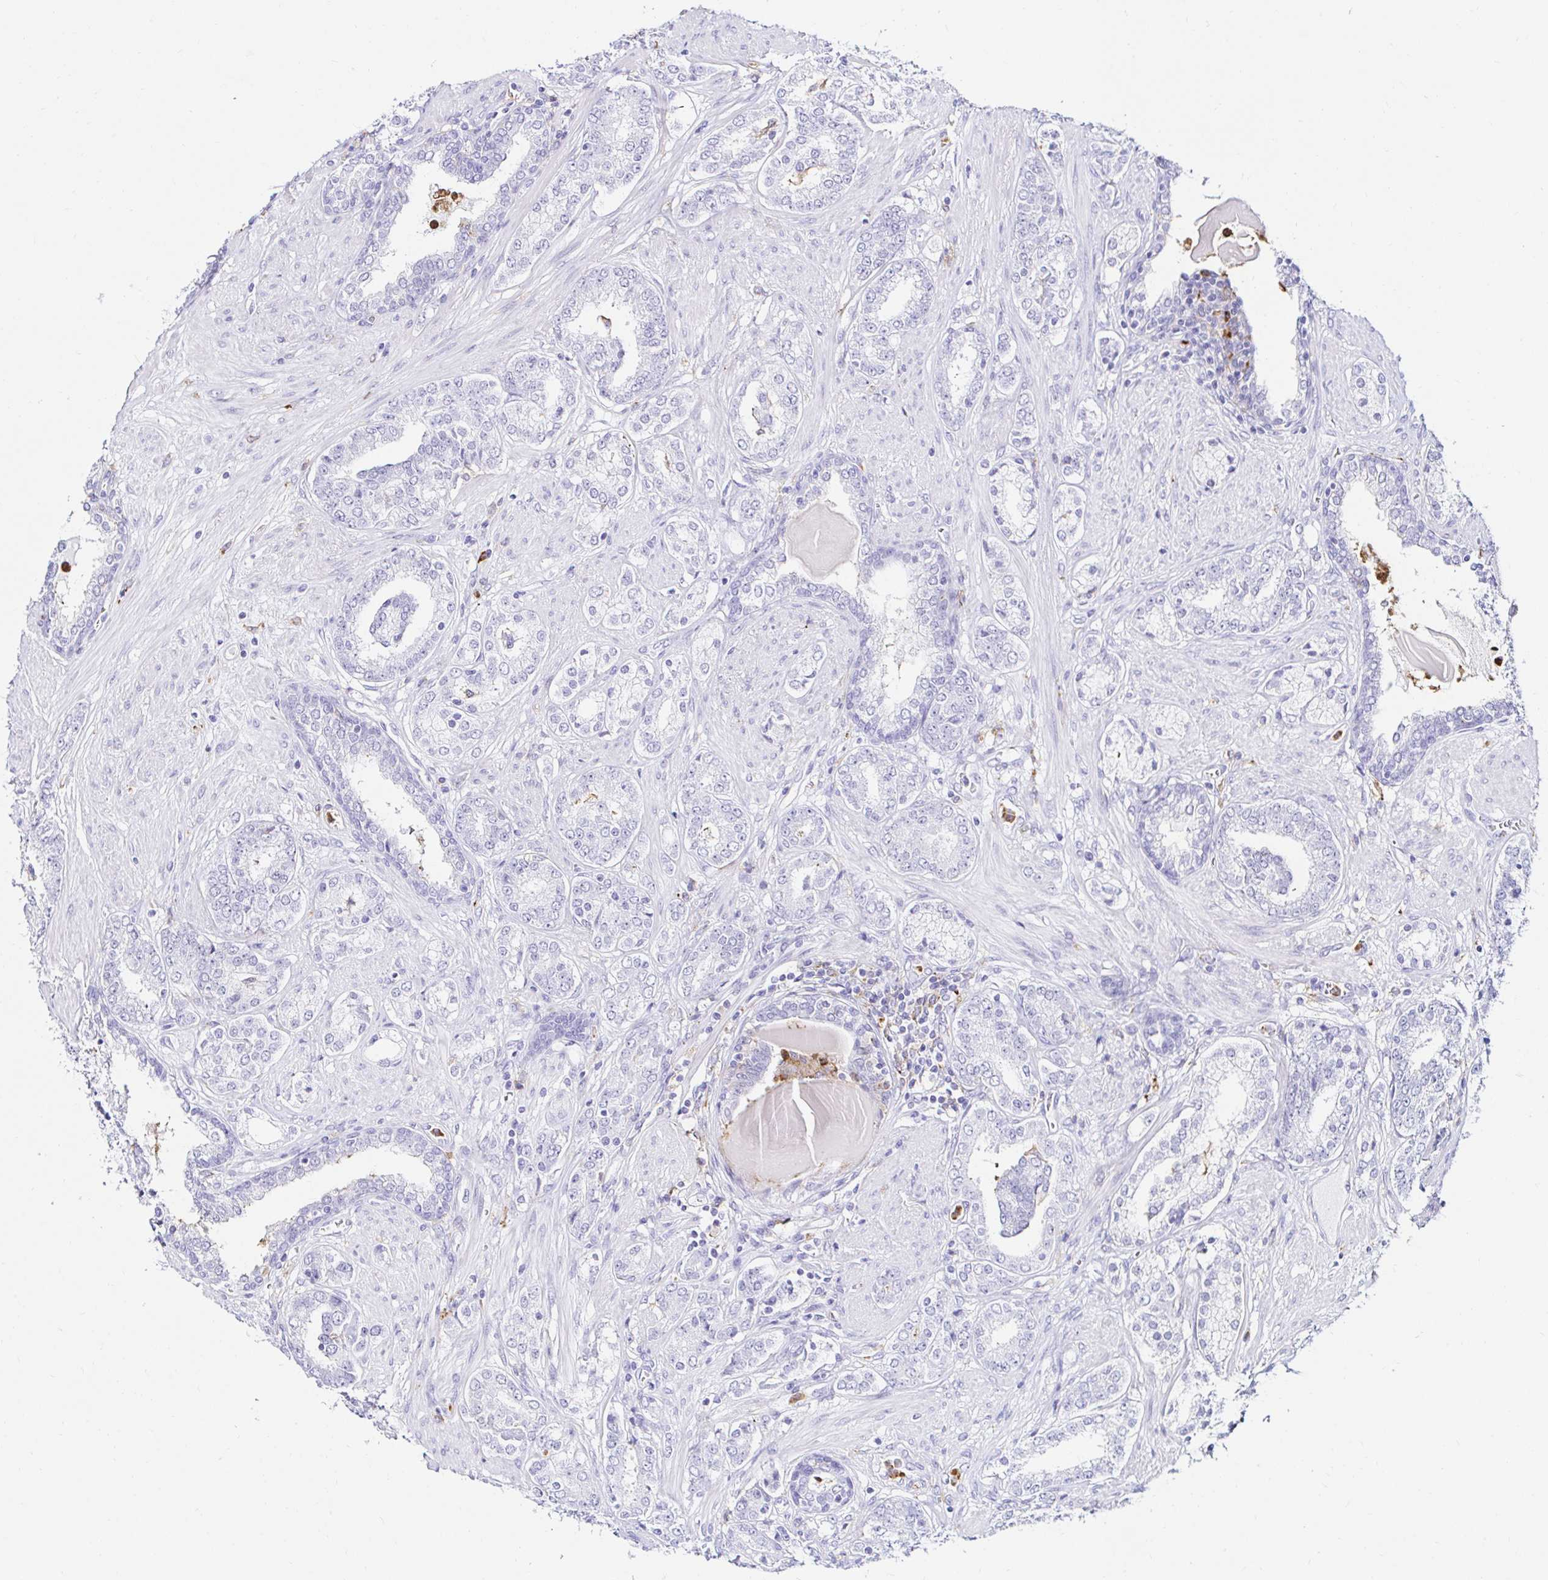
{"staining": {"intensity": "negative", "quantity": "none", "location": "none"}, "tissue": "prostate cancer", "cell_type": "Tumor cells", "image_type": "cancer", "snomed": [{"axis": "morphology", "description": "Adenocarcinoma, High grade"}, {"axis": "topography", "description": "Prostate"}], "caption": "This image is of prostate cancer stained with immunohistochemistry (IHC) to label a protein in brown with the nuclei are counter-stained blue. There is no positivity in tumor cells.", "gene": "CYBB", "patient": {"sex": "male", "age": 62}}